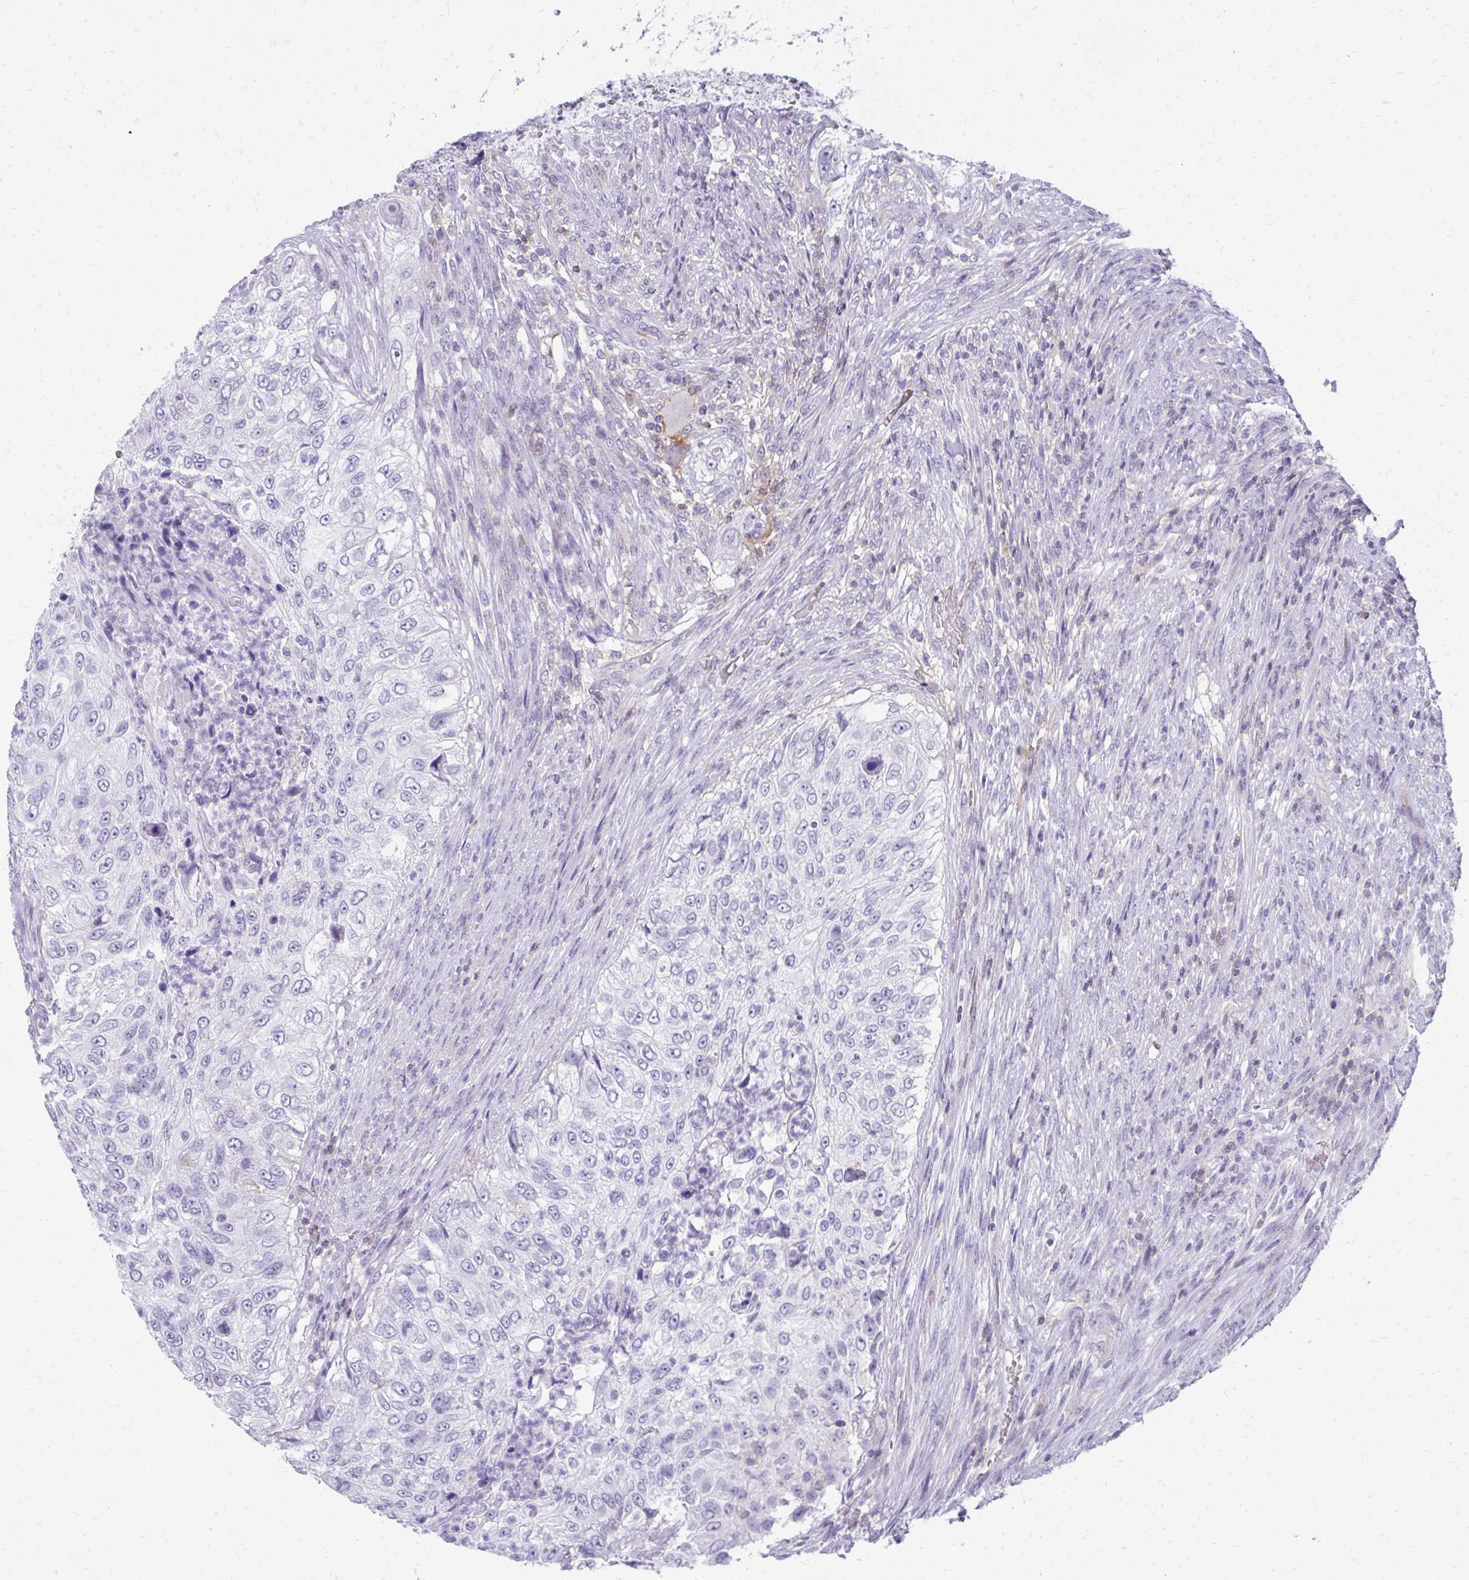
{"staining": {"intensity": "negative", "quantity": "none", "location": "none"}, "tissue": "urothelial cancer", "cell_type": "Tumor cells", "image_type": "cancer", "snomed": [{"axis": "morphology", "description": "Urothelial carcinoma, High grade"}, {"axis": "topography", "description": "Urinary bladder"}], "caption": "Urothelial carcinoma (high-grade) was stained to show a protein in brown. There is no significant expression in tumor cells.", "gene": "GPRIN3", "patient": {"sex": "female", "age": 60}}